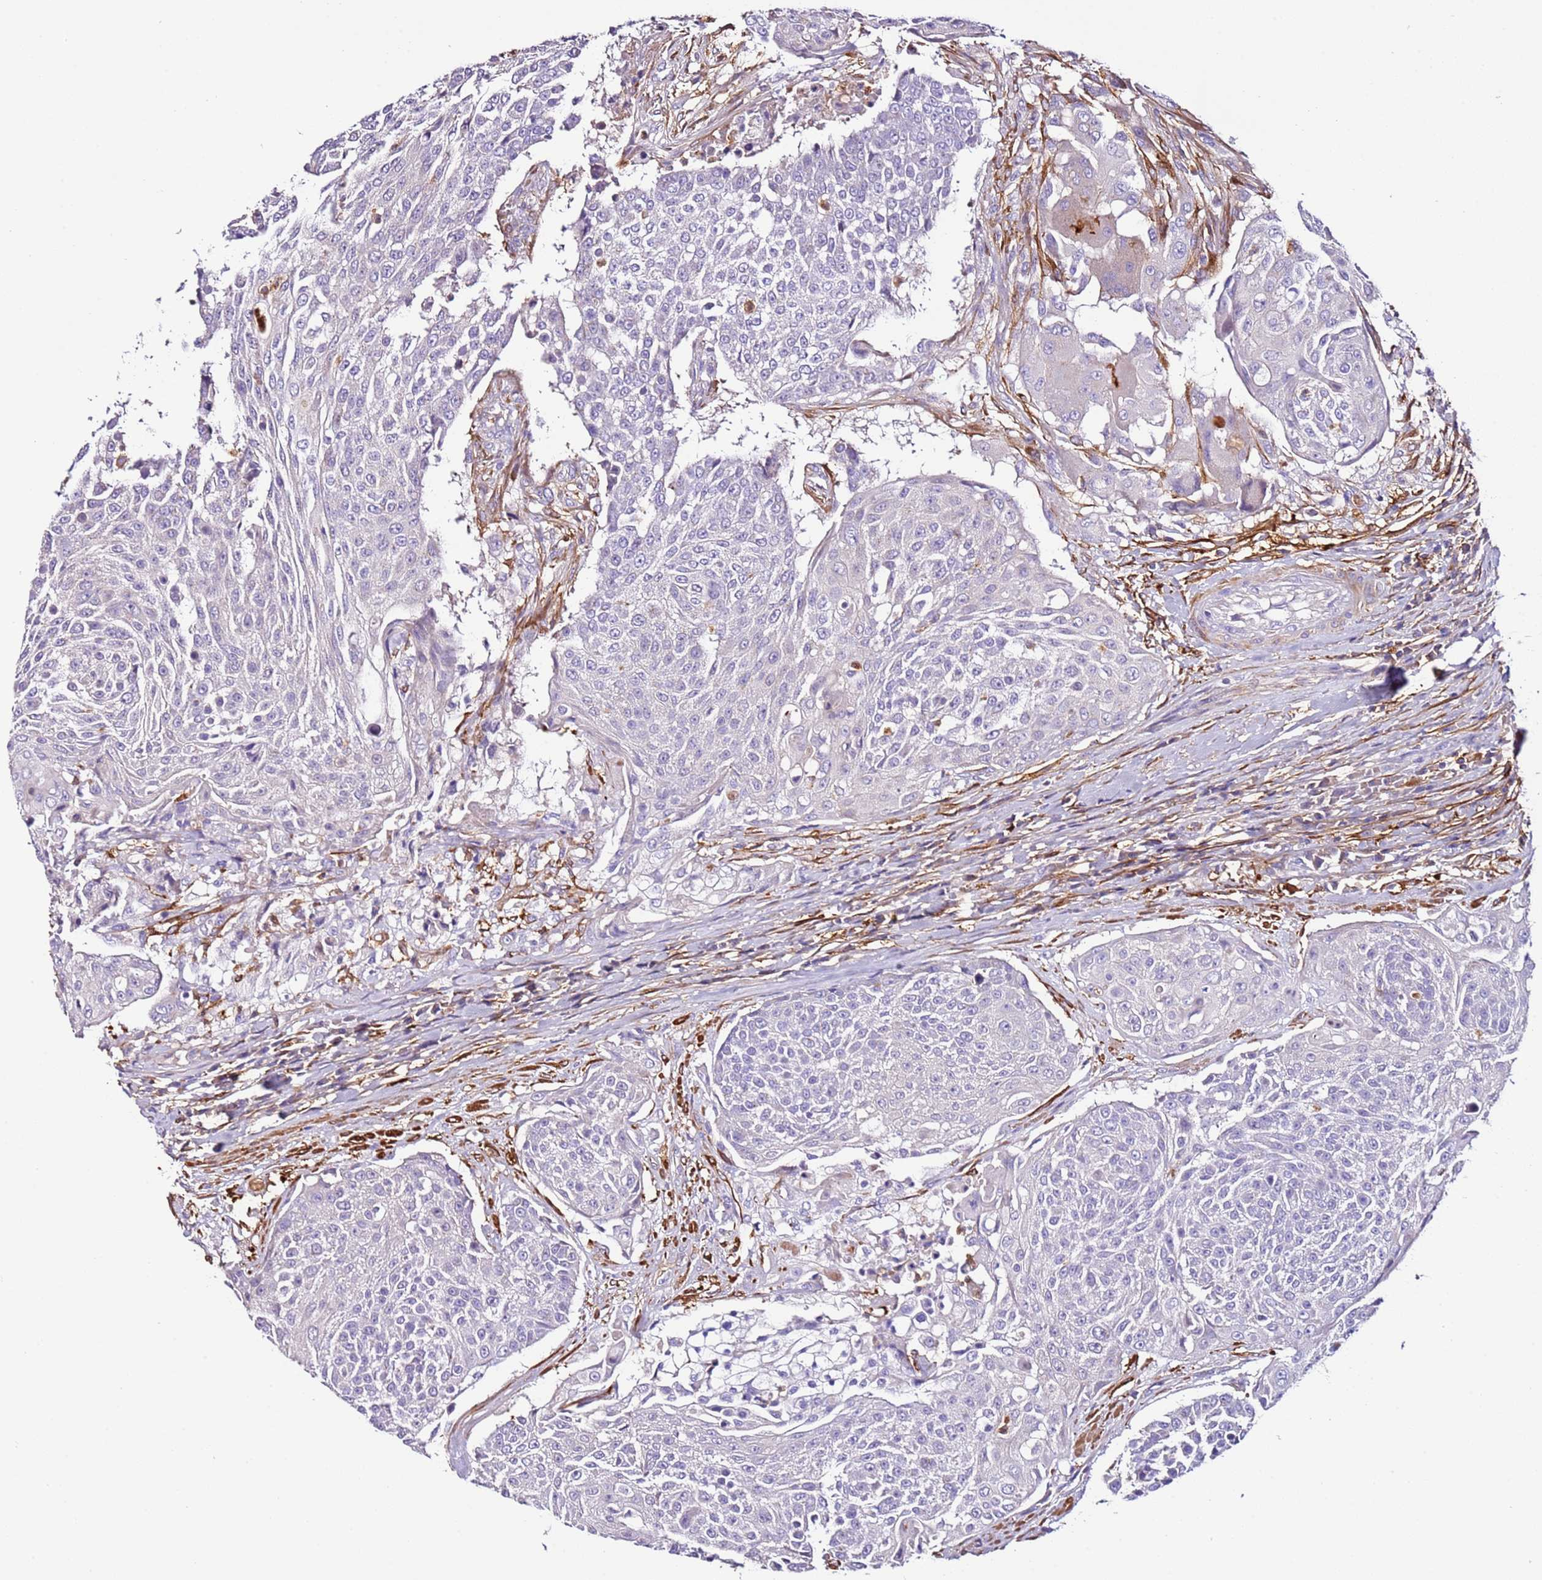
{"staining": {"intensity": "negative", "quantity": "none", "location": "none"}, "tissue": "urothelial cancer", "cell_type": "Tumor cells", "image_type": "cancer", "snomed": [{"axis": "morphology", "description": "Urothelial carcinoma, High grade"}, {"axis": "topography", "description": "Urinary bladder"}], "caption": "Histopathology image shows no significant protein positivity in tumor cells of urothelial cancer. (Stains: DAB (3,3'-diaminobenzidine) immunohistochemistry with hematoxylin counter stain, Microscopy: brightfield microscopy at high magnification).", "gene": "FAM174C", "patient": {"sex": "female", "age": 63}}